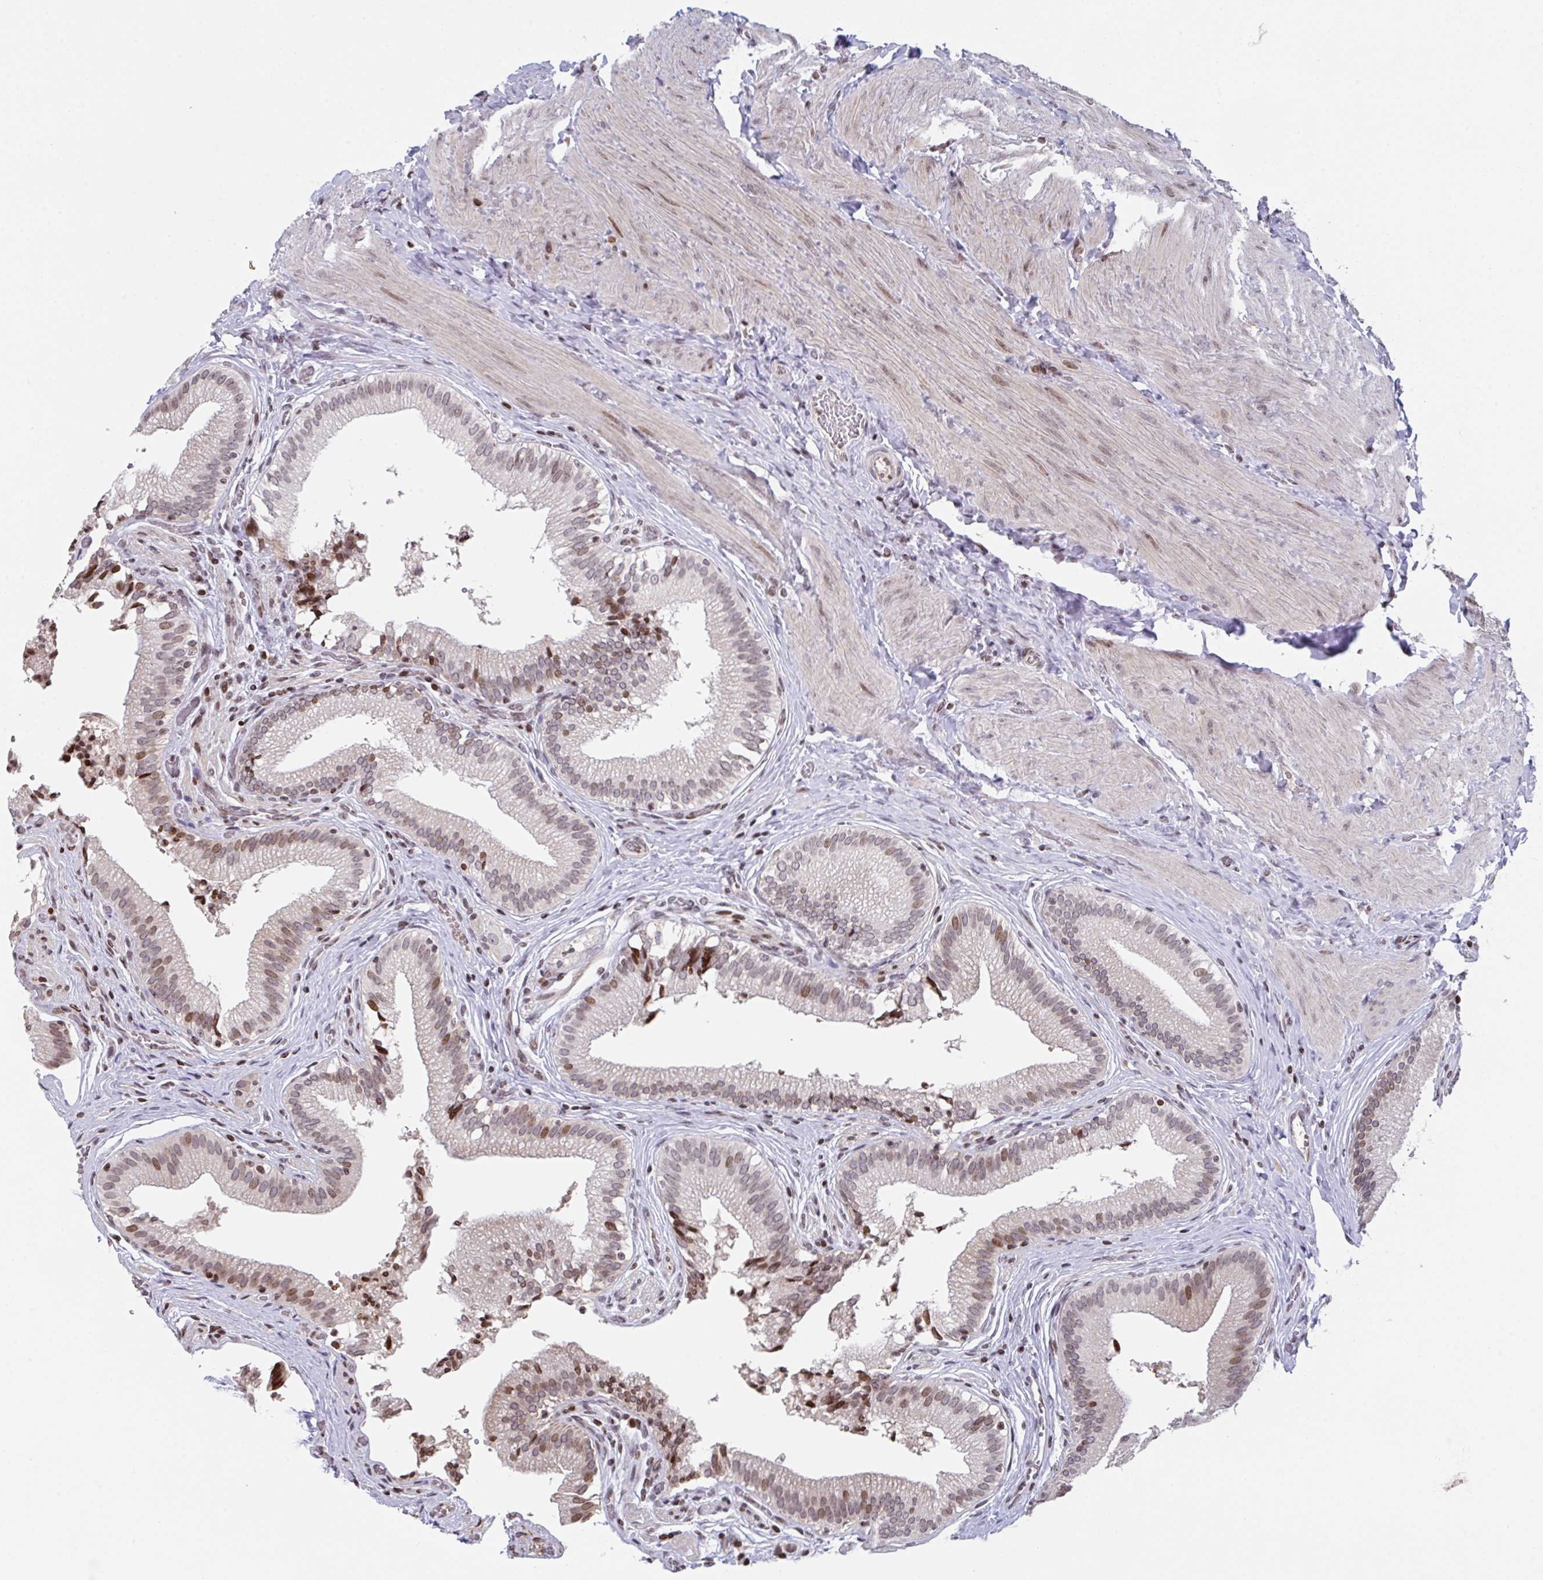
{"staining": {"intensity": "moderate", "quantity": "25%-75%", "location": "nuclear"}, "tissue": "gallbladder", "cell_type": "Glandular cells", "image_type": "normal", "snomed": [{"axis": "morphology", "description": "Normal tissue, NOS"}, {"axis": "topography", "description": "Gallbladder"}, {"axis": "topography", "description": "Peripheral nerve tissue"}], "caption": "A photomicrograph of human gallbladder stained for a protein exhibits moderate nuclear brown staining in glandular cells. (Brightfield microscopy of DAB IHC at high magnification).", "gene": "PCDHB8", "patient": {"sex": "male", "age": 17}}